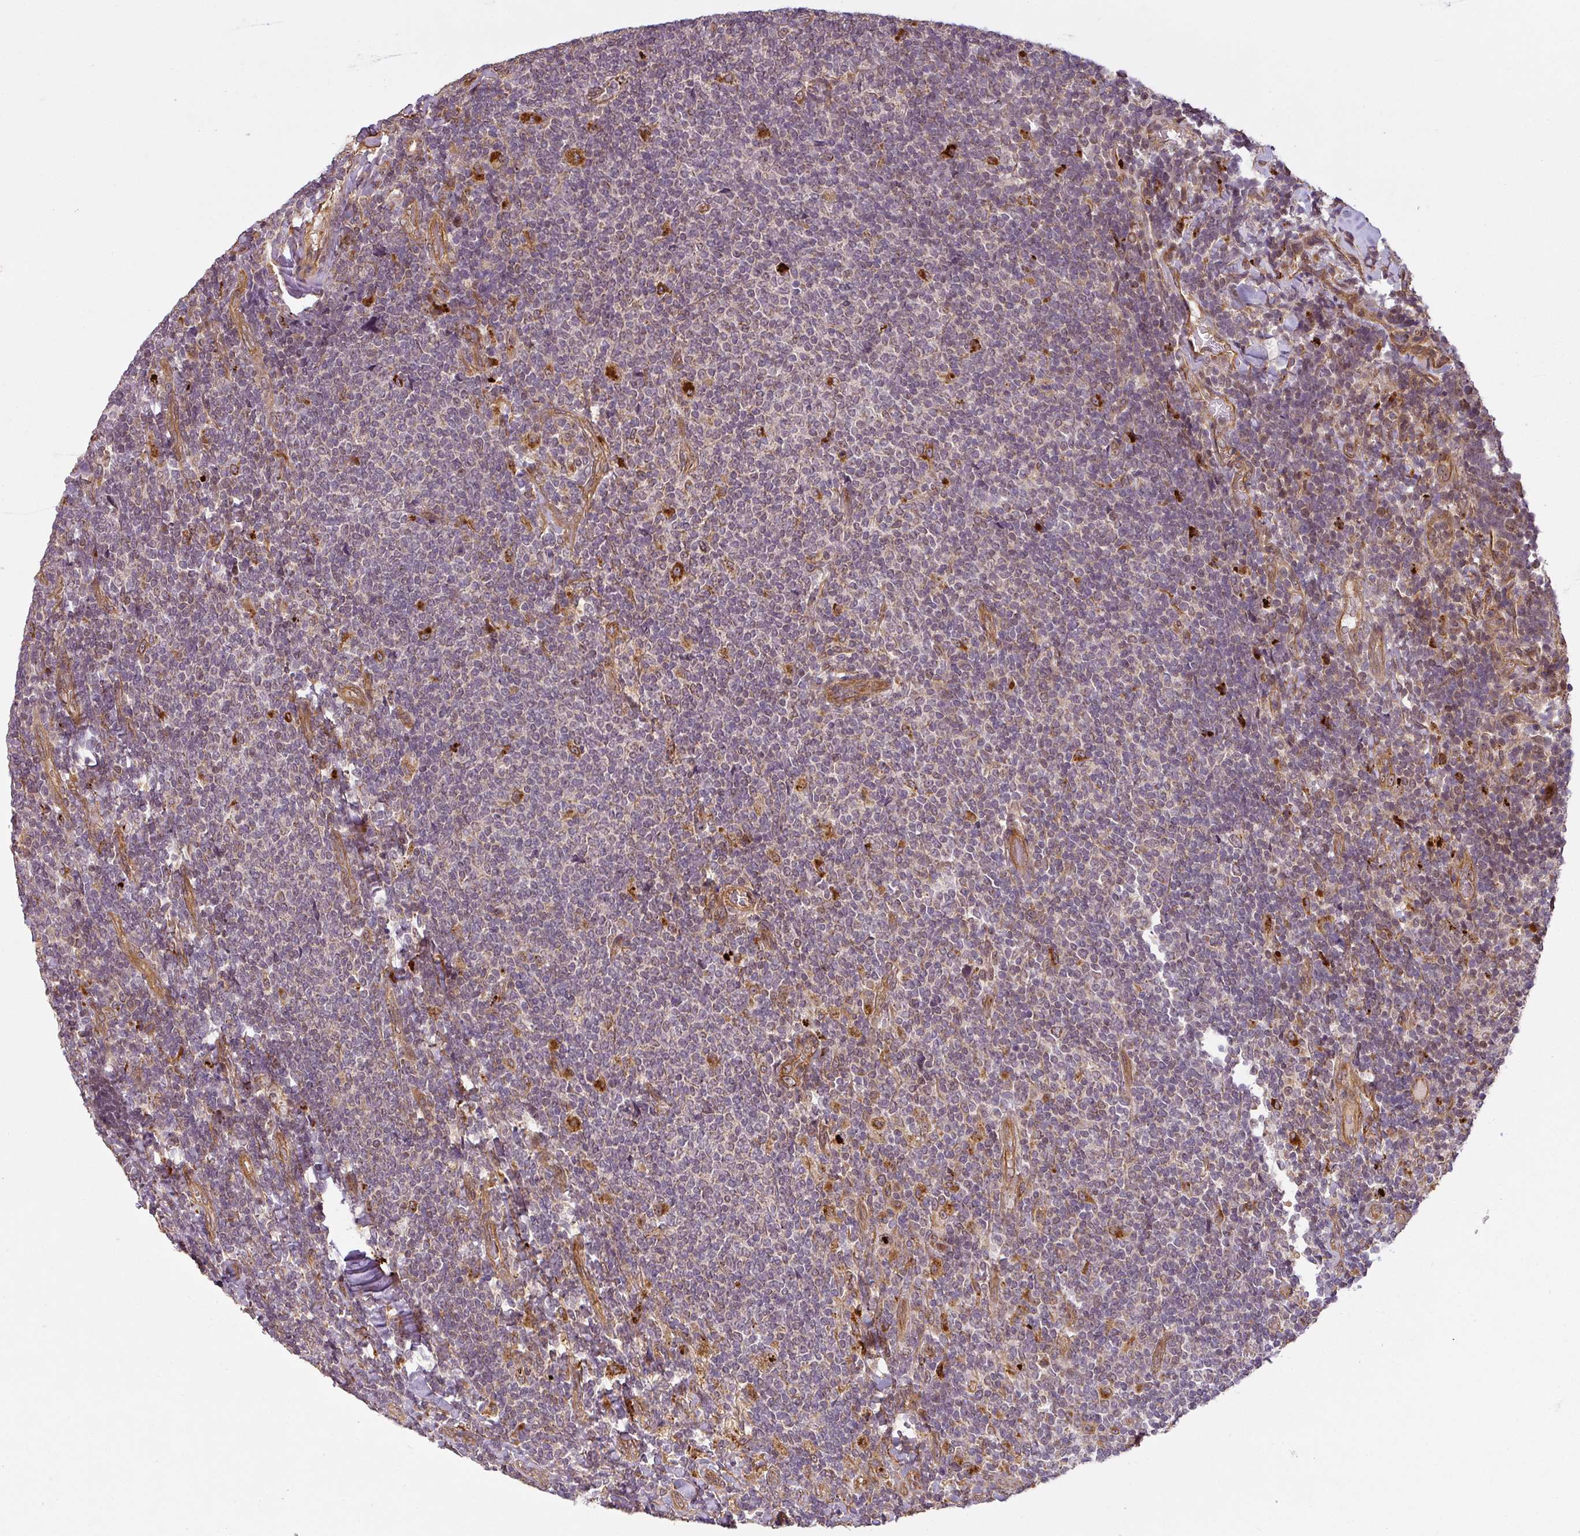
{"staining": {"intensity": "moderate", "quantity": "<25%", "location": "cytoplasmic/membranous"}, "tissue": "lymphoma", "cell_type": "Tumor cells", "image_type": "cancer", "snomed": [{"axis": "morphology", "description": "Malignant lymphoma, non-Hodgkin's type, Low grade"}, {"axis": "topography", "description": "Lymph node"}], "caption": "Immunohistochemistry (IHC) staining of lymphoma, which exhibits low levels of moderate cytoplasmic/membranous positivity in approximately <25% of tumor cells indicating moderate cytoplasmic/membranous protein positivity. The staining was performed using DAB (3,3'-diaminobenzidine) (brown) for protein detection and nuclei were counterstained in hematoxylin (blue).", "gene": "DIMT1", "patient": {"sex": "male", "age": 52}}